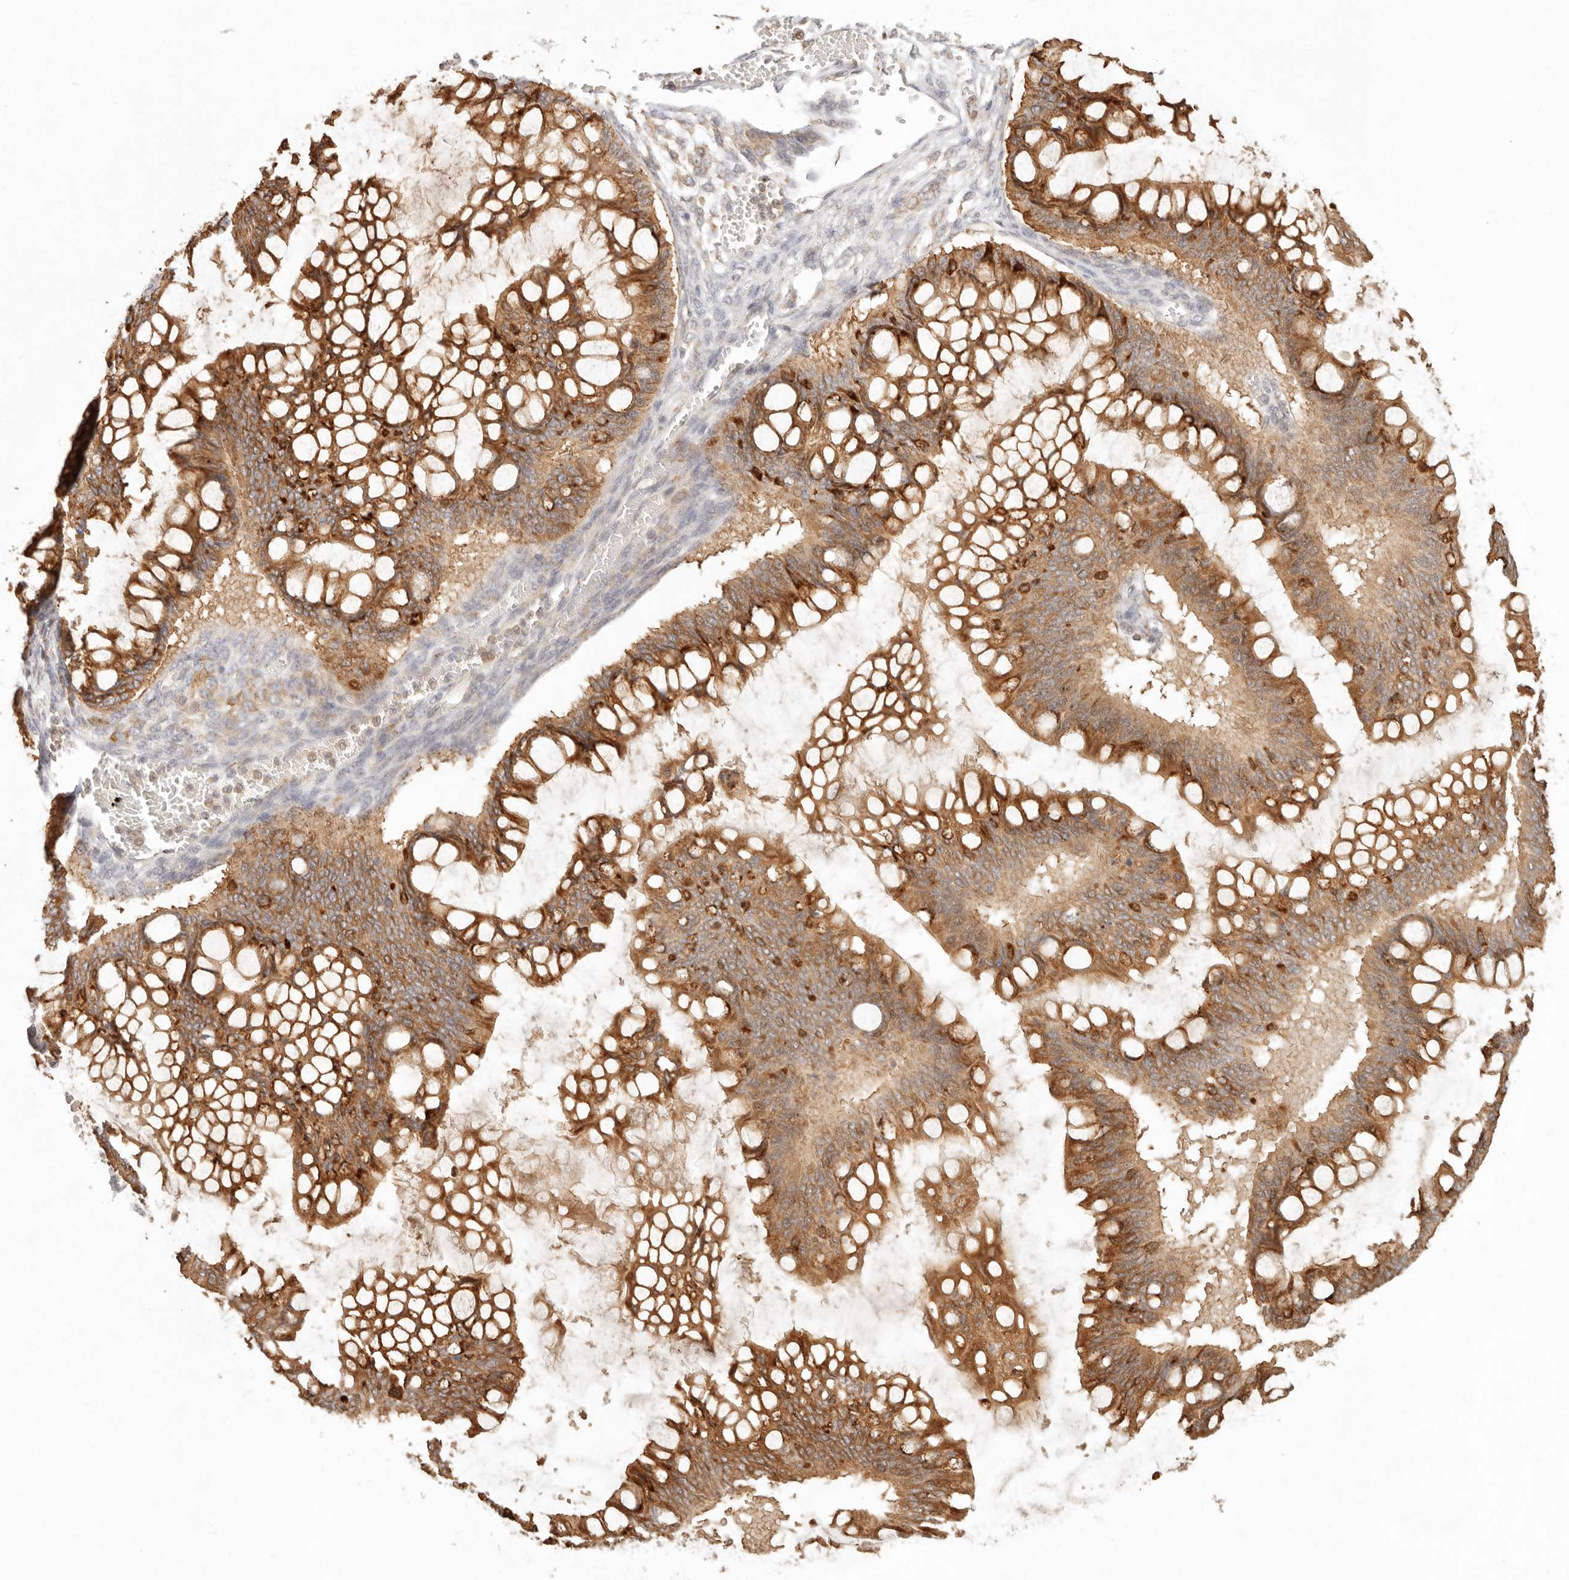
{"staining": {"intensity": "strong", "quantity": ">75%", "location": "cytoplasmic/membranous"}, "tissue": "ovarian cancer", "cell_type": "Tumor cells", "image_type": "cancer", "snomed": [{"axis": "morphology", "description": "Cystadenocarcinoma, mucinous, NOS"}, {"axis": "topography", "description": "Ovary"}], "caption": "Immunohistochemistry (IHC) staining of mucinous cystadenocarcinoma (ovarian), which reveals high levels of strong cytoplasmic/membranous expression in about >75% of tumor cells indicating strong cytoplasmic/membranous protein positivity. The staining was performed using DAB (brown) for protein detection and nuclei were counterstained in hematoxylin (blue).", "gene": "C1orf127", "patient": {"sex": "female", "age": 73}}